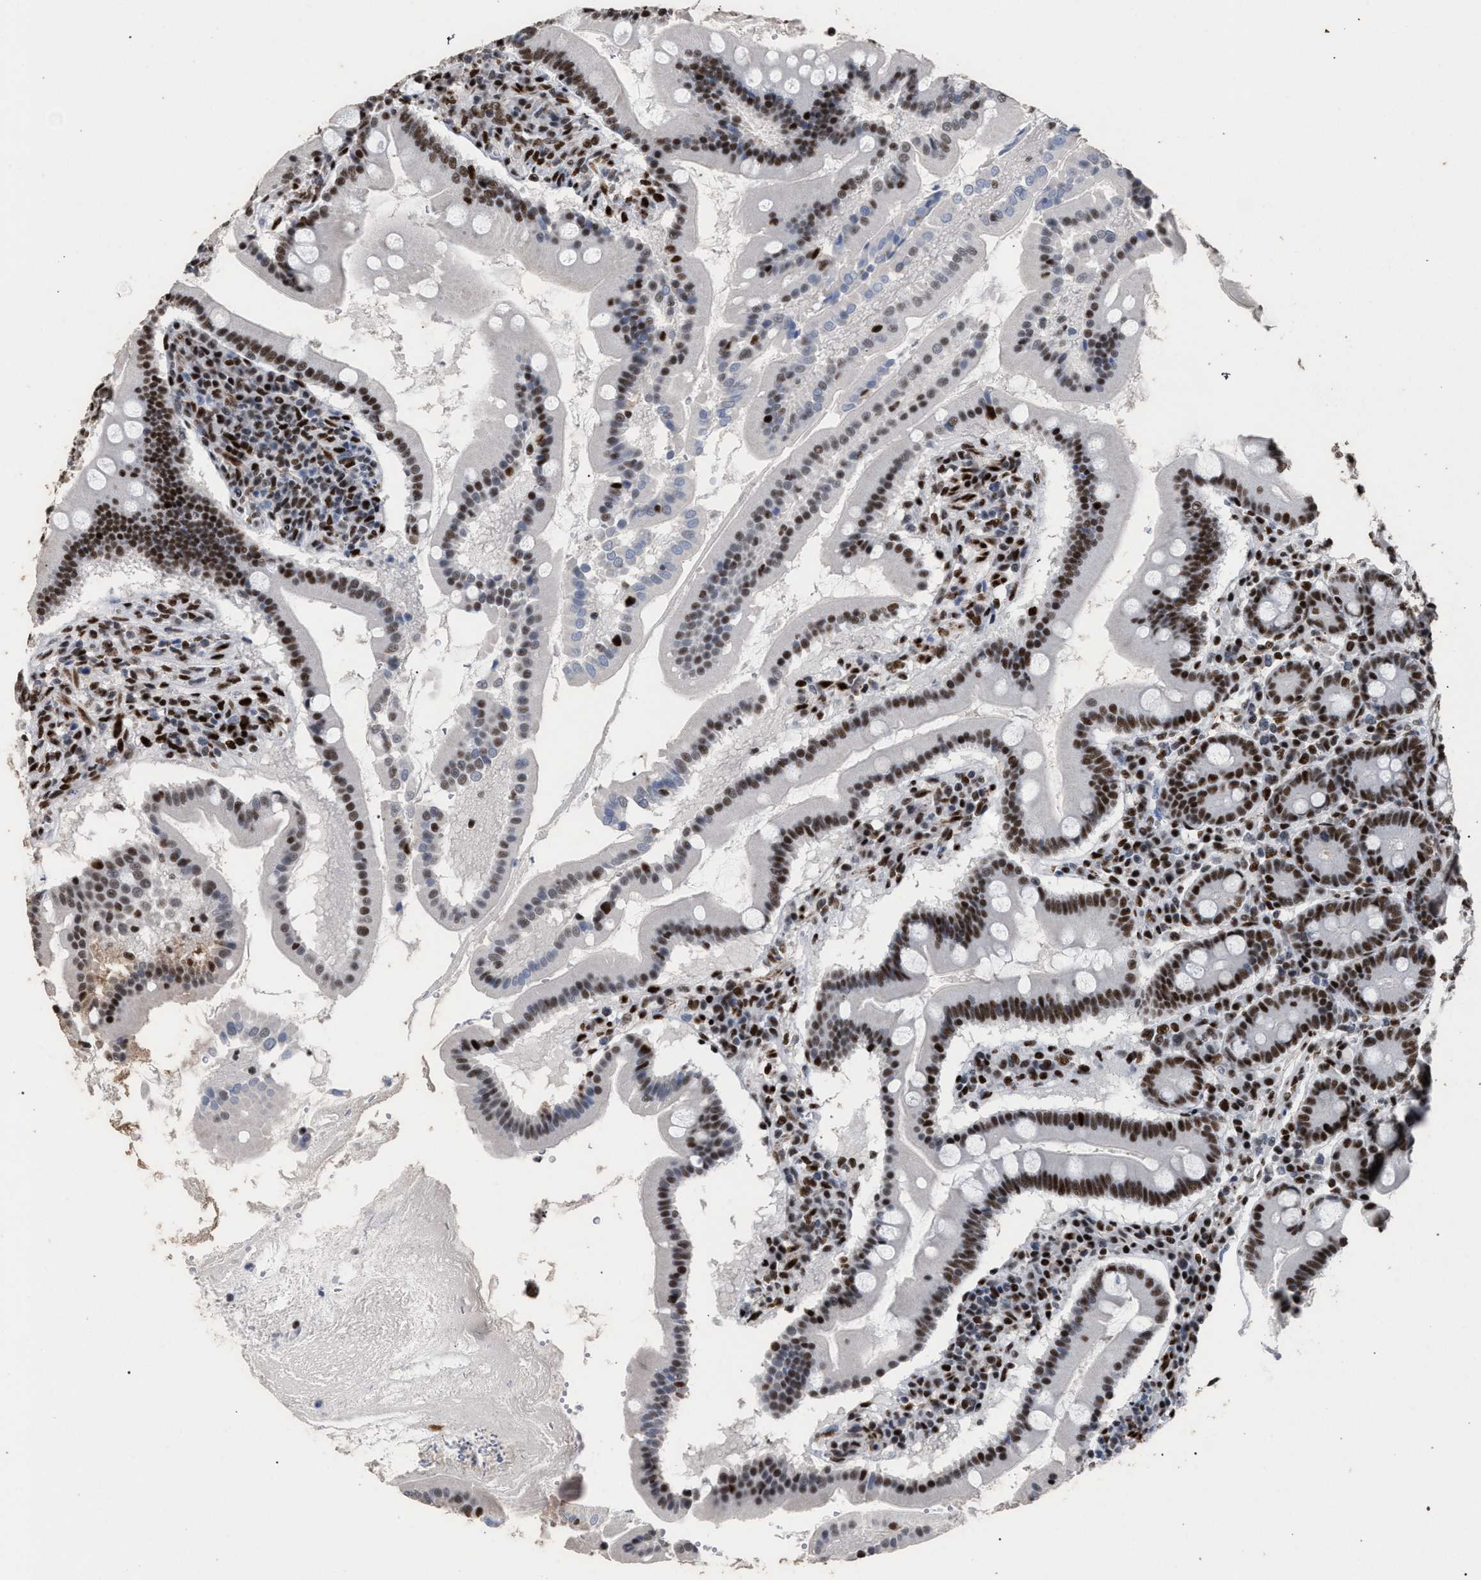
{"staining": {"intensity": "strong", "quantity": ">75%", "location": "nuclear"}, "tissue": "duodenum", "cell_type": "Glandular cells", "image_type": "normal", "snomed": [{"axis": "morphology", "description": "Normal tissue, NOS"}, {"axis": "topography", "description": "Duodenum"}], "caption": "Immunohistochemistry of unremarkable human duodenum demonstrates high levels of strong nuclear staining in approximately >75% of glandular cells.", "gene": "TP53BP1", "patient": {"sex": "male", "age": 50}}